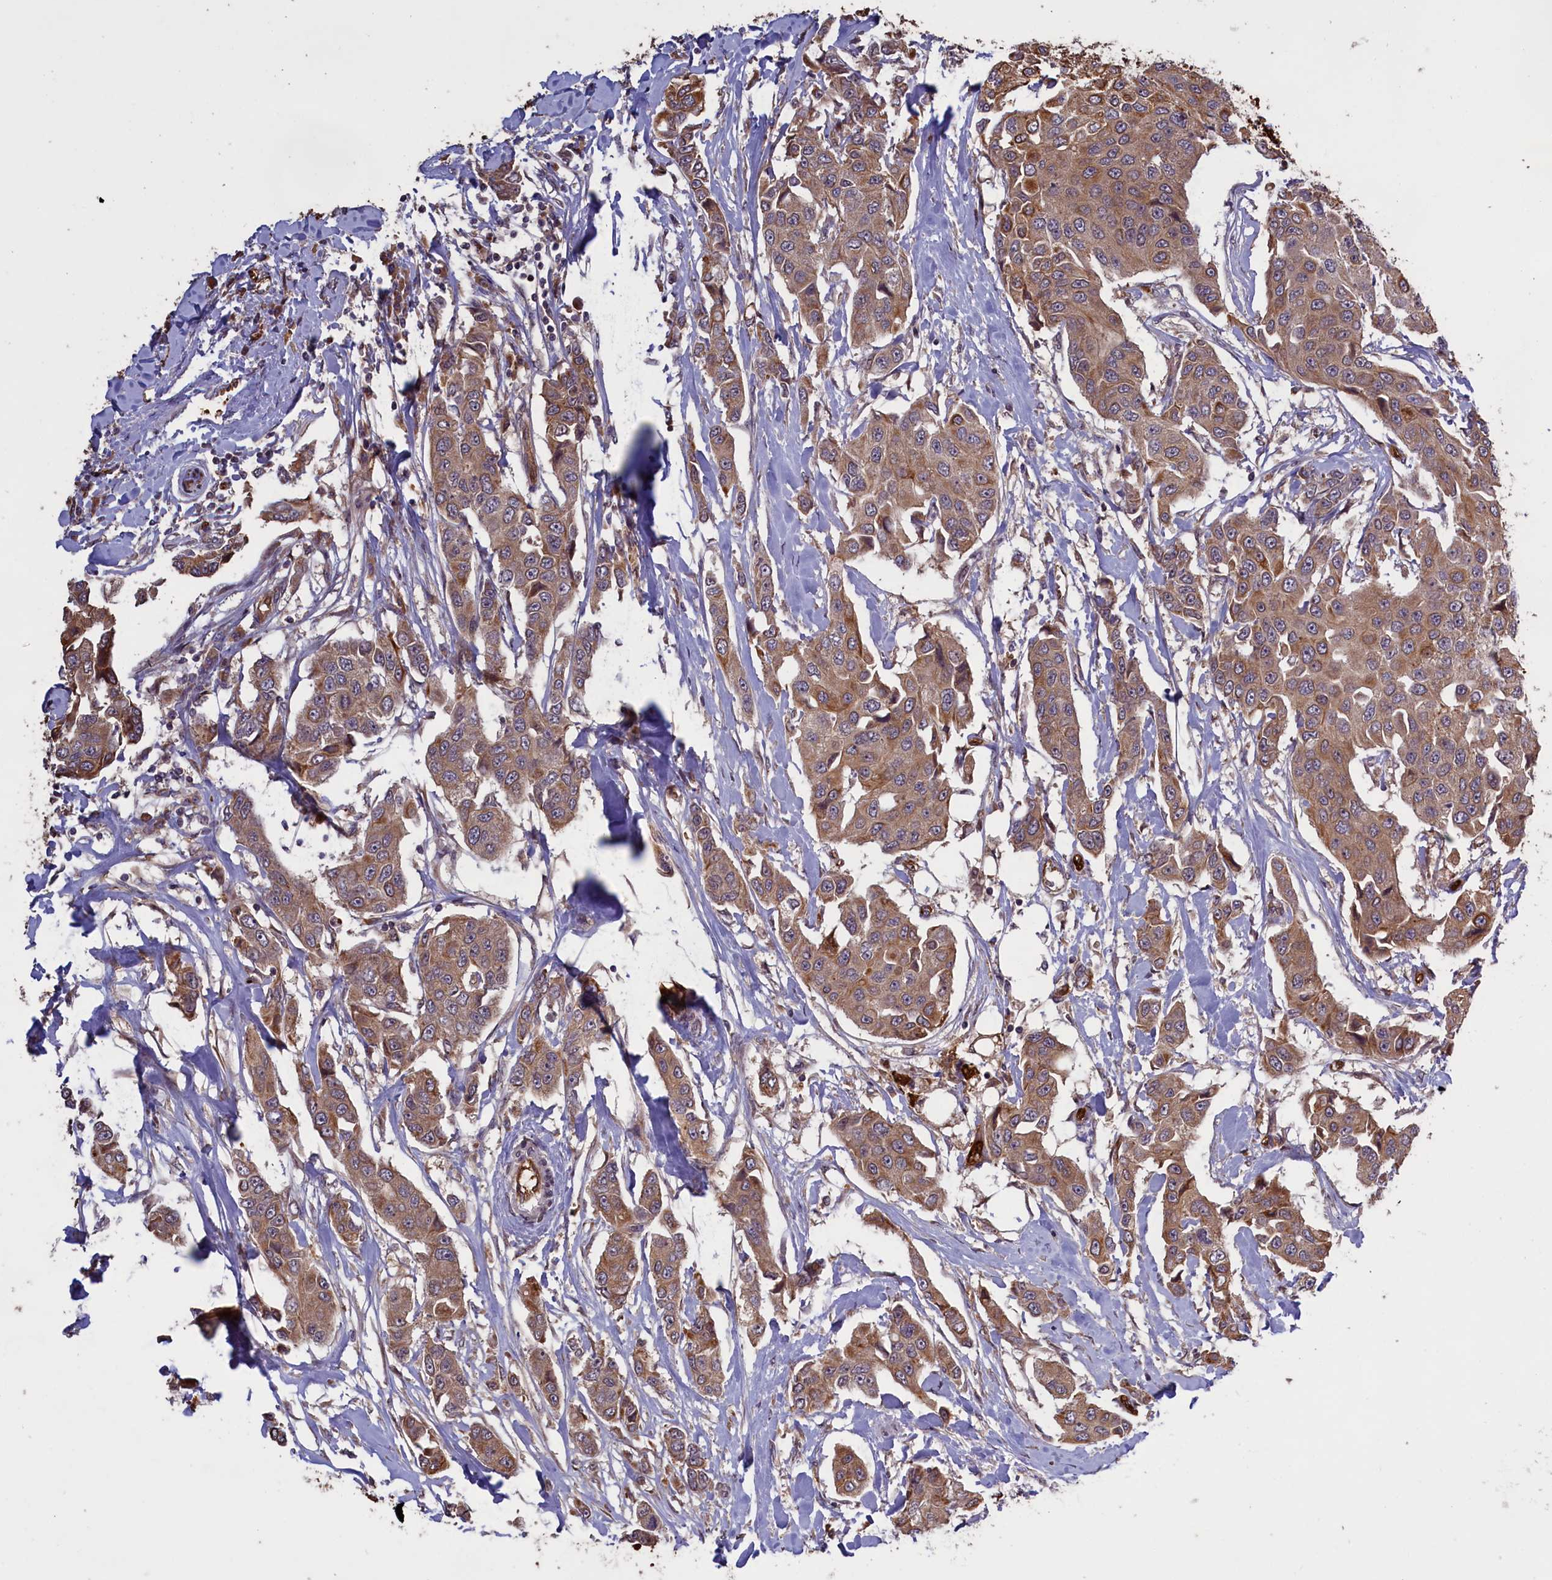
{"staining": {"intensity": "moderate", "quantity": ">75%", "location": "cytoplasmic/membranous"}, "tissue": "breast cancer", "cell_type": "Tumor cells", "image_type": "cancer", "snomed": [{"axis": "morphology", "description": "Duct carcinoma"}, {"axis": "topography", "description": "Breast"}], "caption": "This image reveals IHC staining of breast cancer, with medium moderate cytoplasmic/membranous expression in about >75% of tumor cells.", "gene": "DENND1B", "patient": {"sex": "female", "age": 80}}